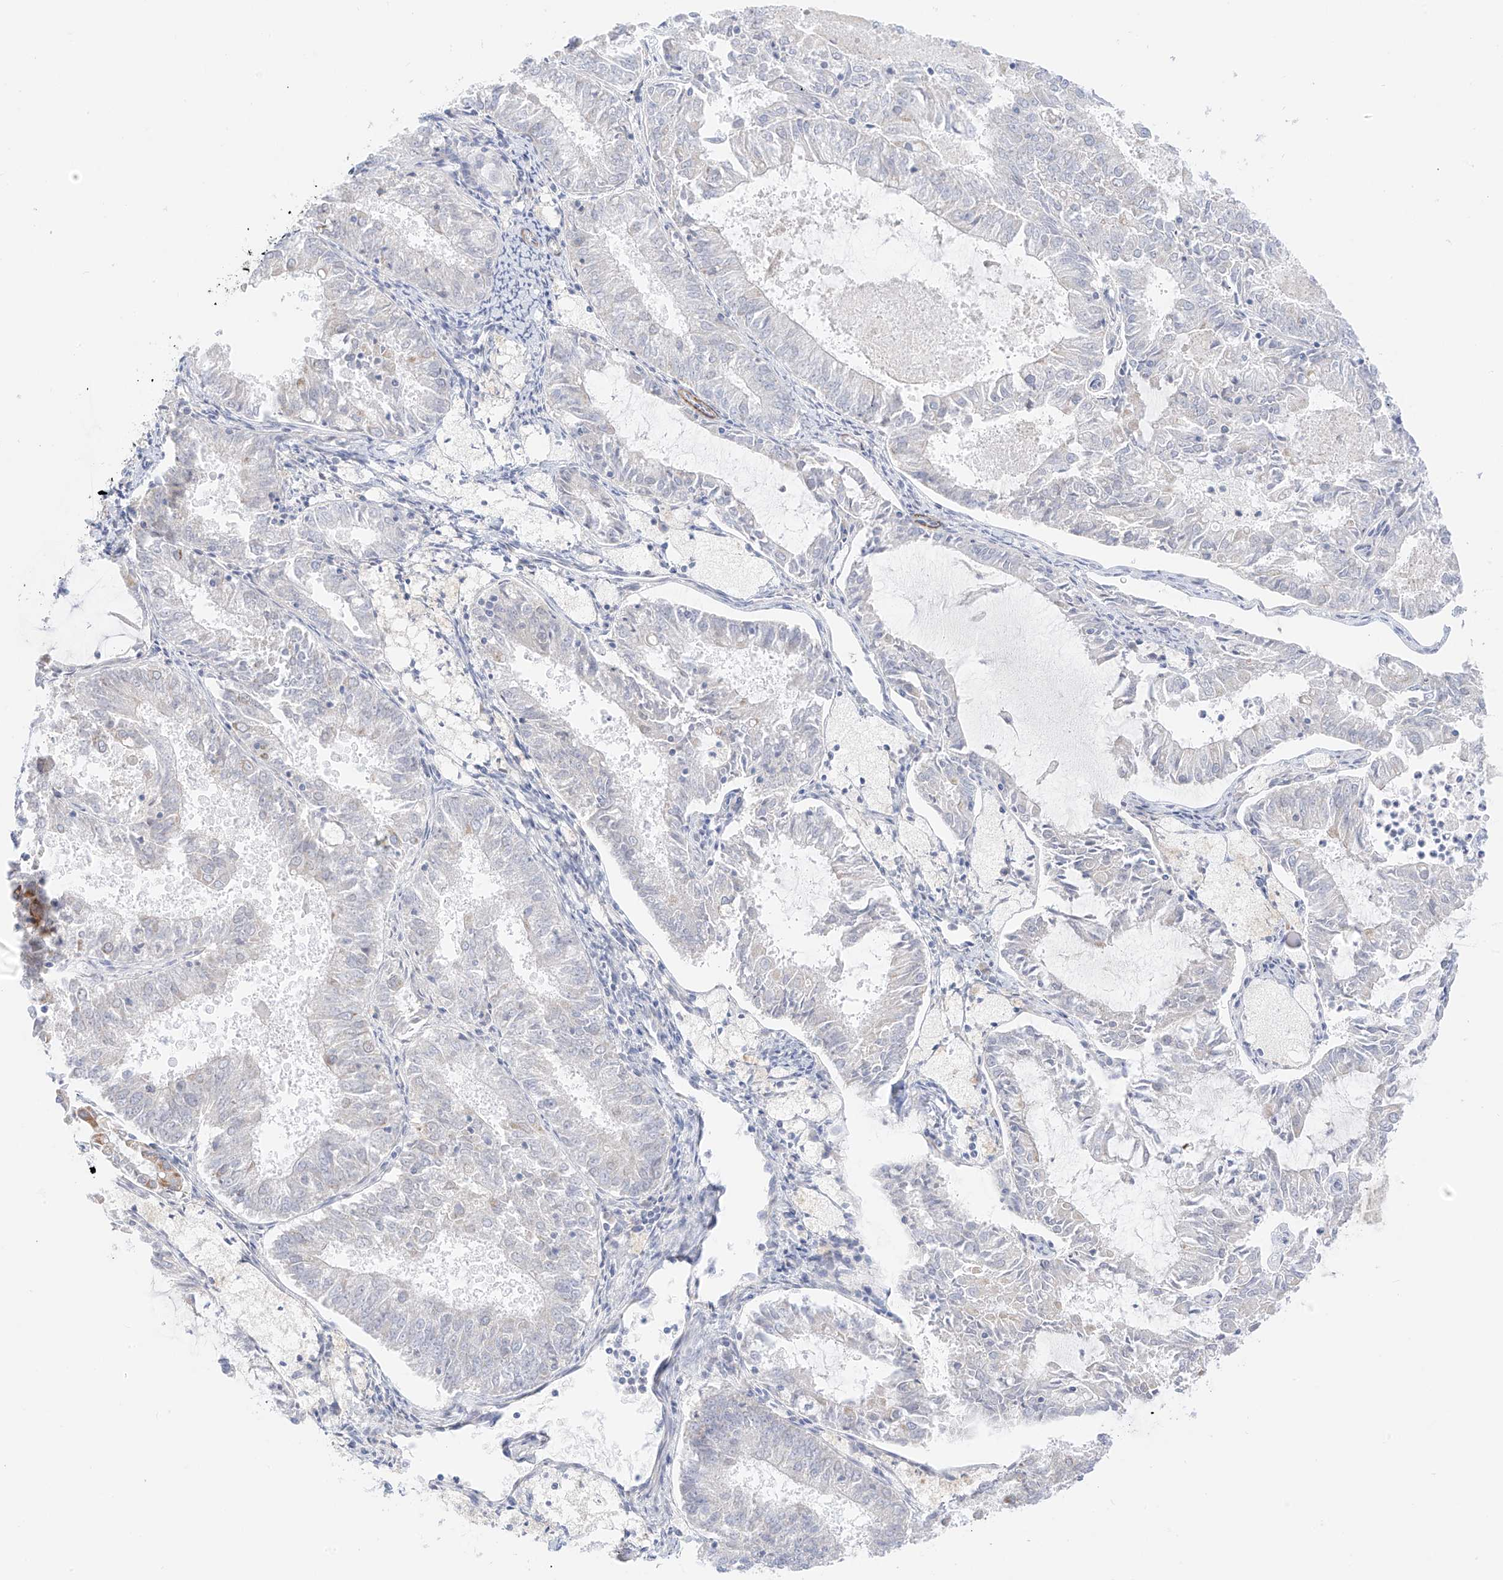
{"staining": {"intensity": "negative", "quantity": "none", "location": "none"}, "tissue": "endometrial cancer", "cell_type": "Tumor cells", "image_type": "cancer", "snomed": [{"axis": "morphology", "description": "Adenocarcinoma, NOS"}, {"axis": "topography", "description": "Endometrium"}], "caption": "Tumor cells show no significant expression in endometrial cancer.", "gene": "ST3GAL5", "patient": {"sex": "female", "age": 57}}